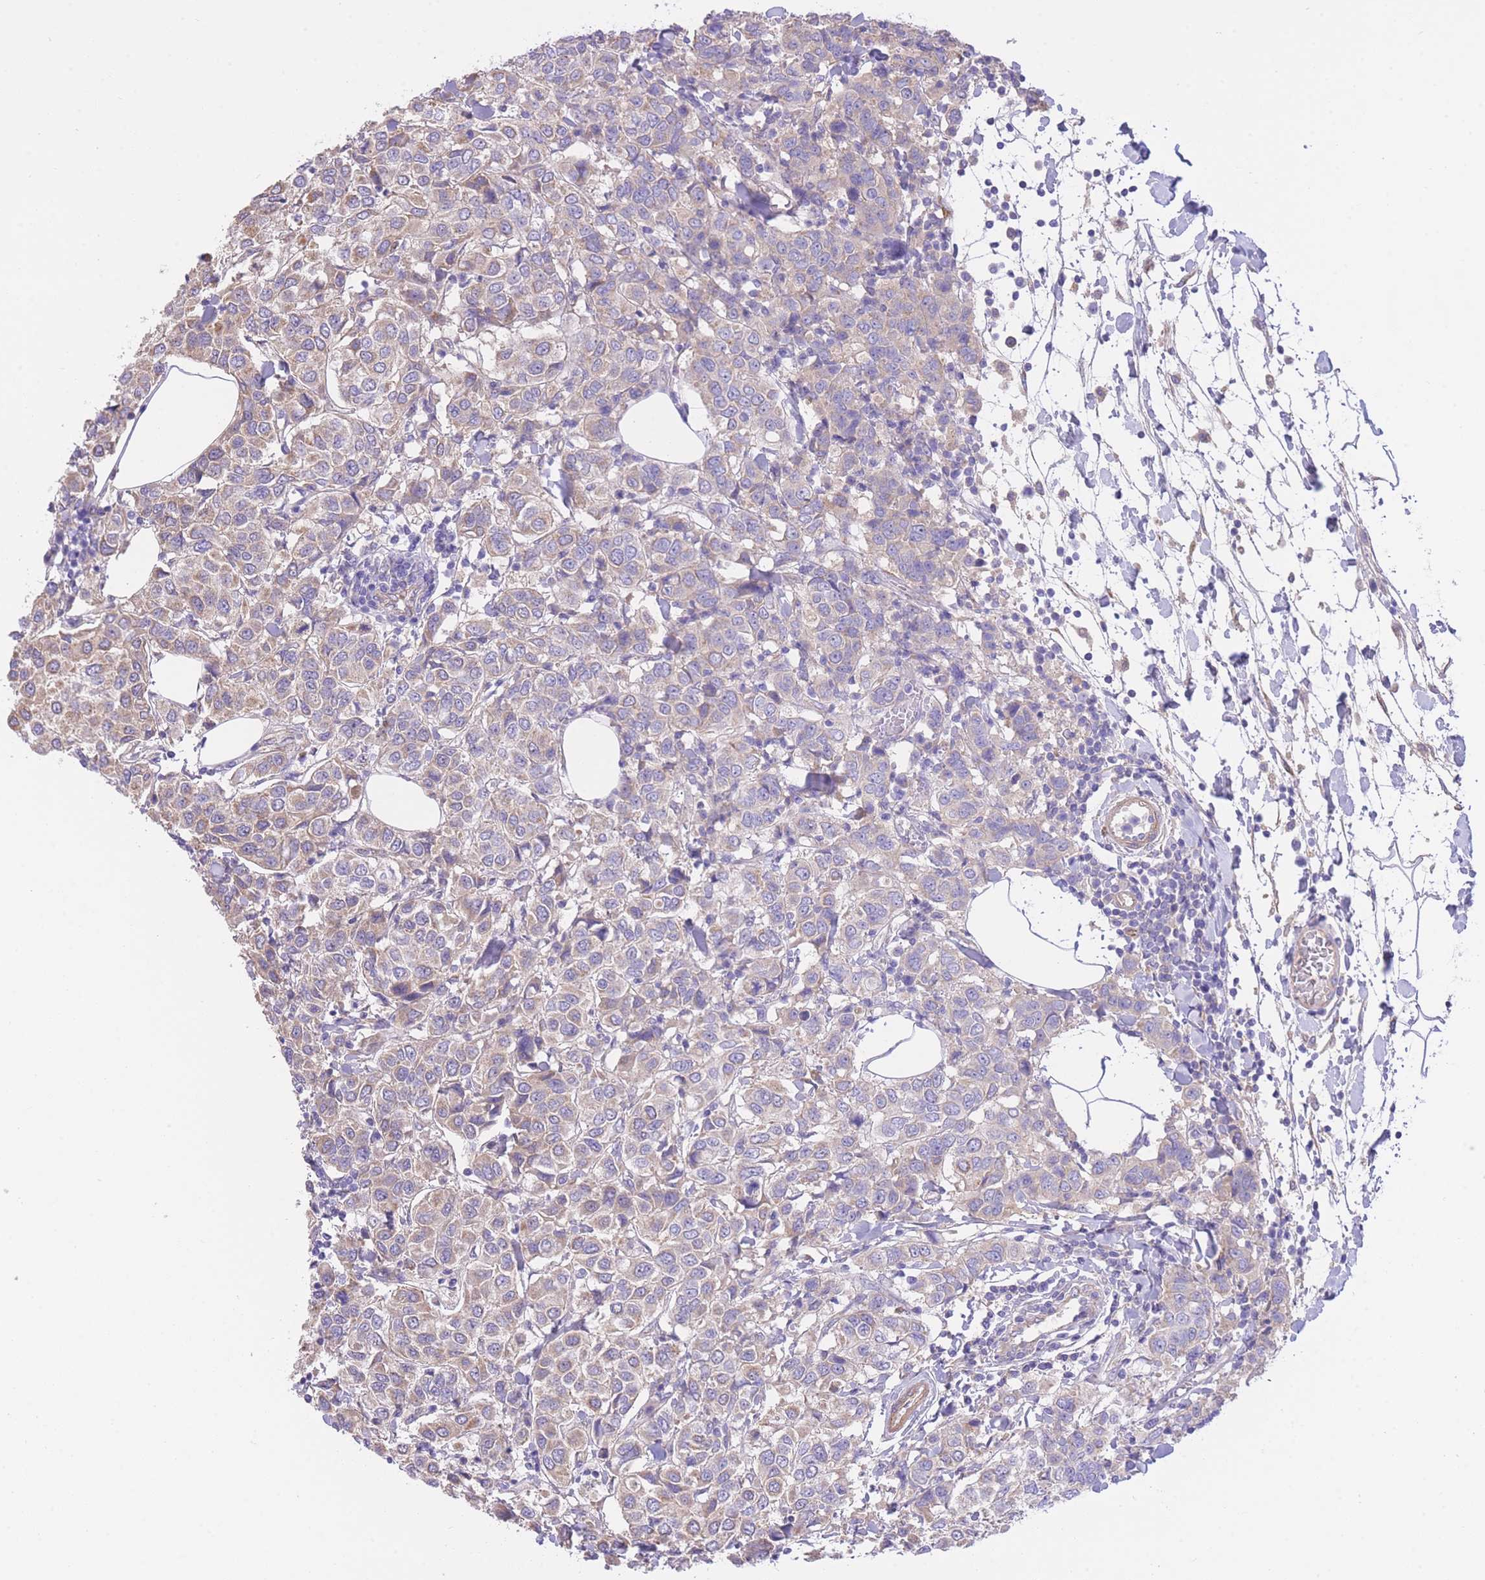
{"staining": {"intensity": "weak", "quantity": "25%-75%", "location": "cytoplasmic/membranous"}, "tissue": "breast cancer", "cell_type": "Tumor cells", "image_type": "cancer", "snomed": [{"axis": "morphology", "description": "Duct carcinoma"}, {"axis": "topography", "description": "Breast"}], "caption": "Protein staining displays weak cytoplasmic/membranous expression in about 25%-75% of tumor cells in infiltrating ductal carcinoma (breast).", "gene": "PGM1", "patient": {"sex": "female", "age": 55}}